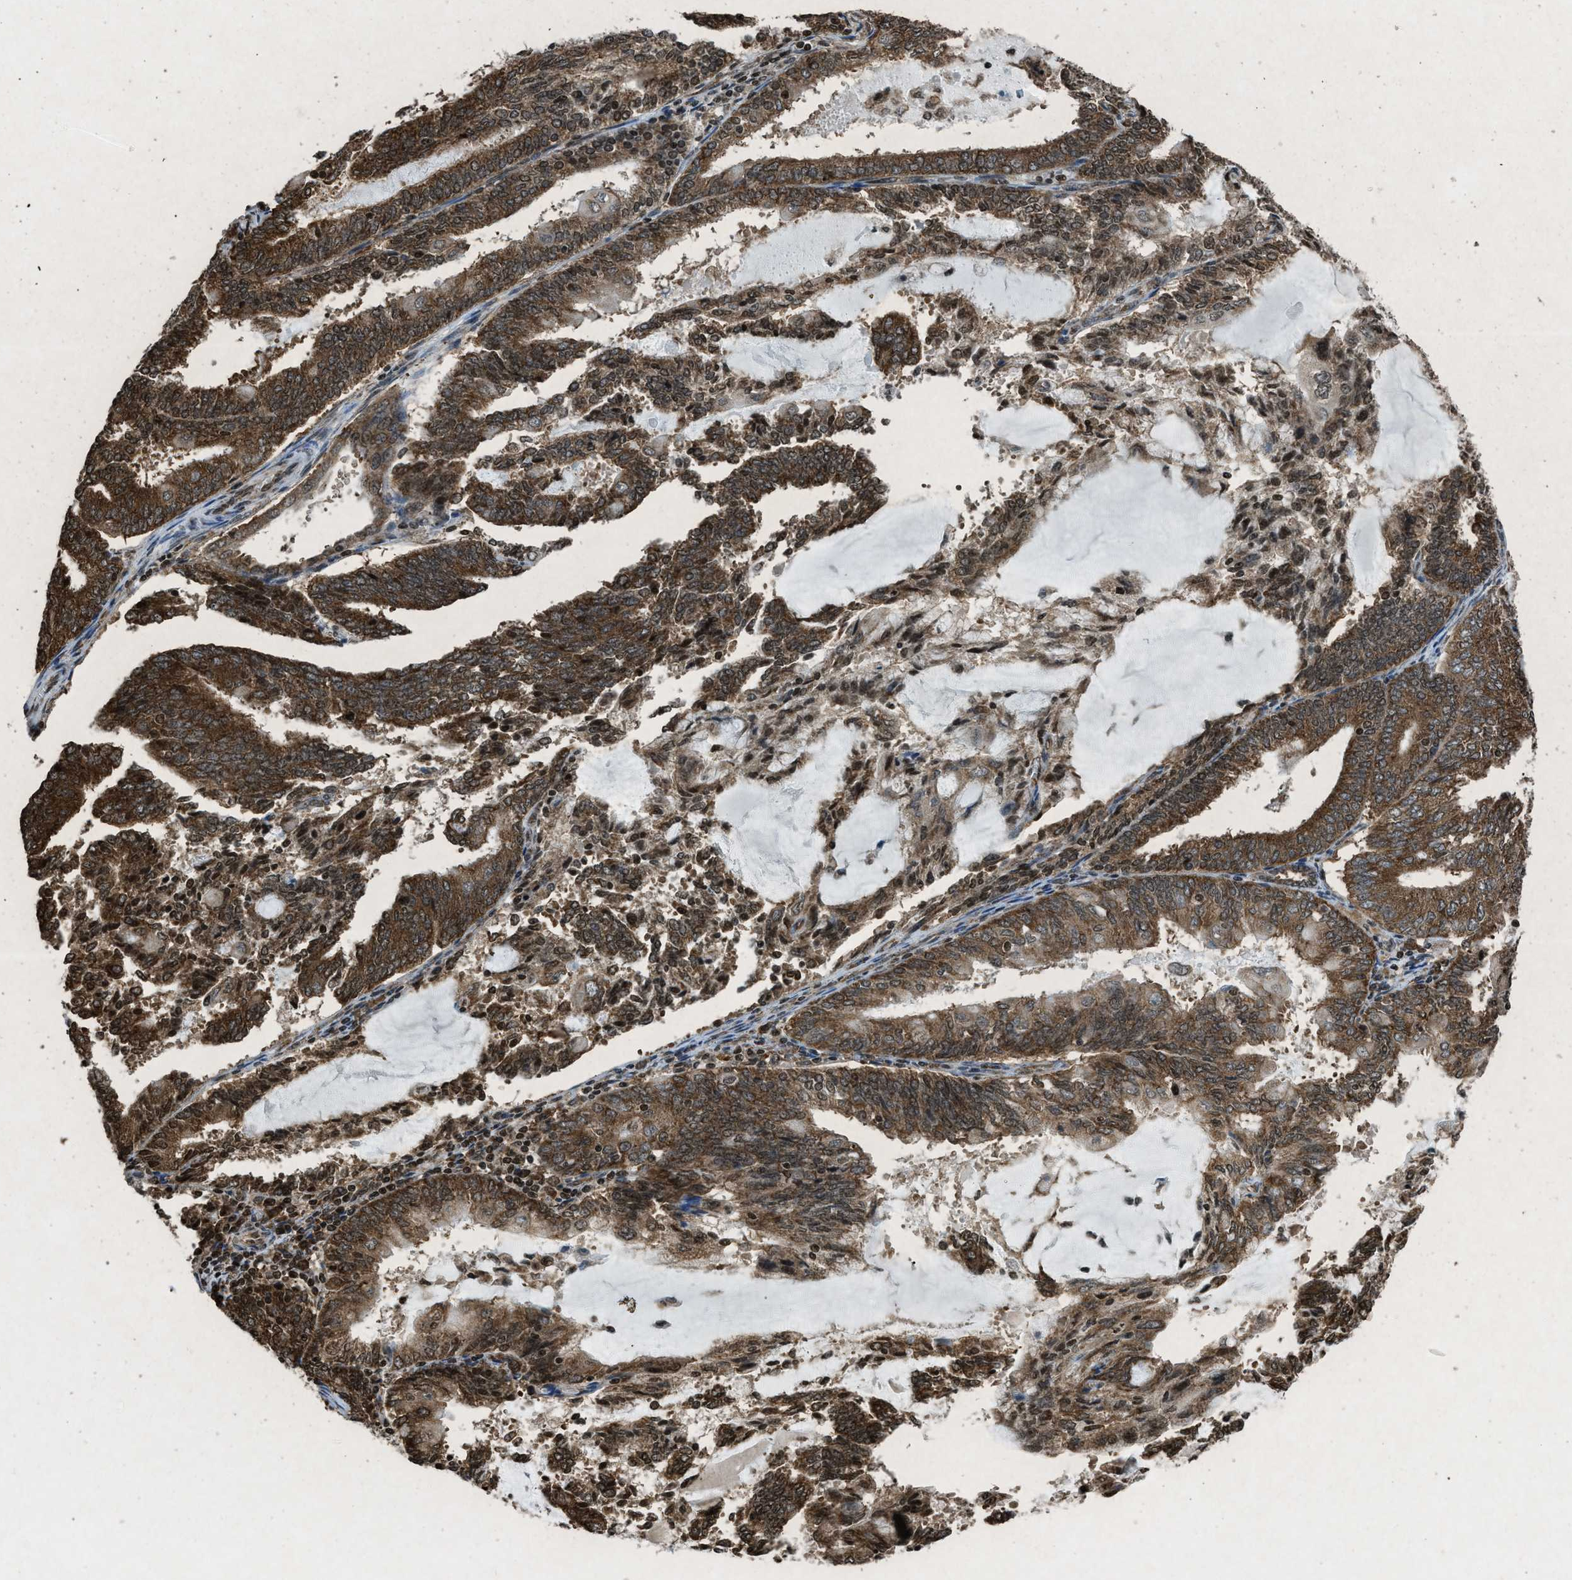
{"staining": {"intensity": "moderate", "quantity": ">75%", "location": "cytoplasmic/membranous"}, "tissue": "endometrial cancer", "cell_type": "Tumor cells", "image_type": "cancer", "snomed": [{"axis": "morphology", "description": "Adenocarcinoma, NOS"}, {"axis": "topography", "description": "Endometrium"}], "caption": "DAB immunohistochemical staining of endometrial cancer reveals moderate cytoplasmic/membranous protein expression in about >75% of tumor cells.", "gene": "NXF1", "patient": {"sex": "female", "age": 81}}